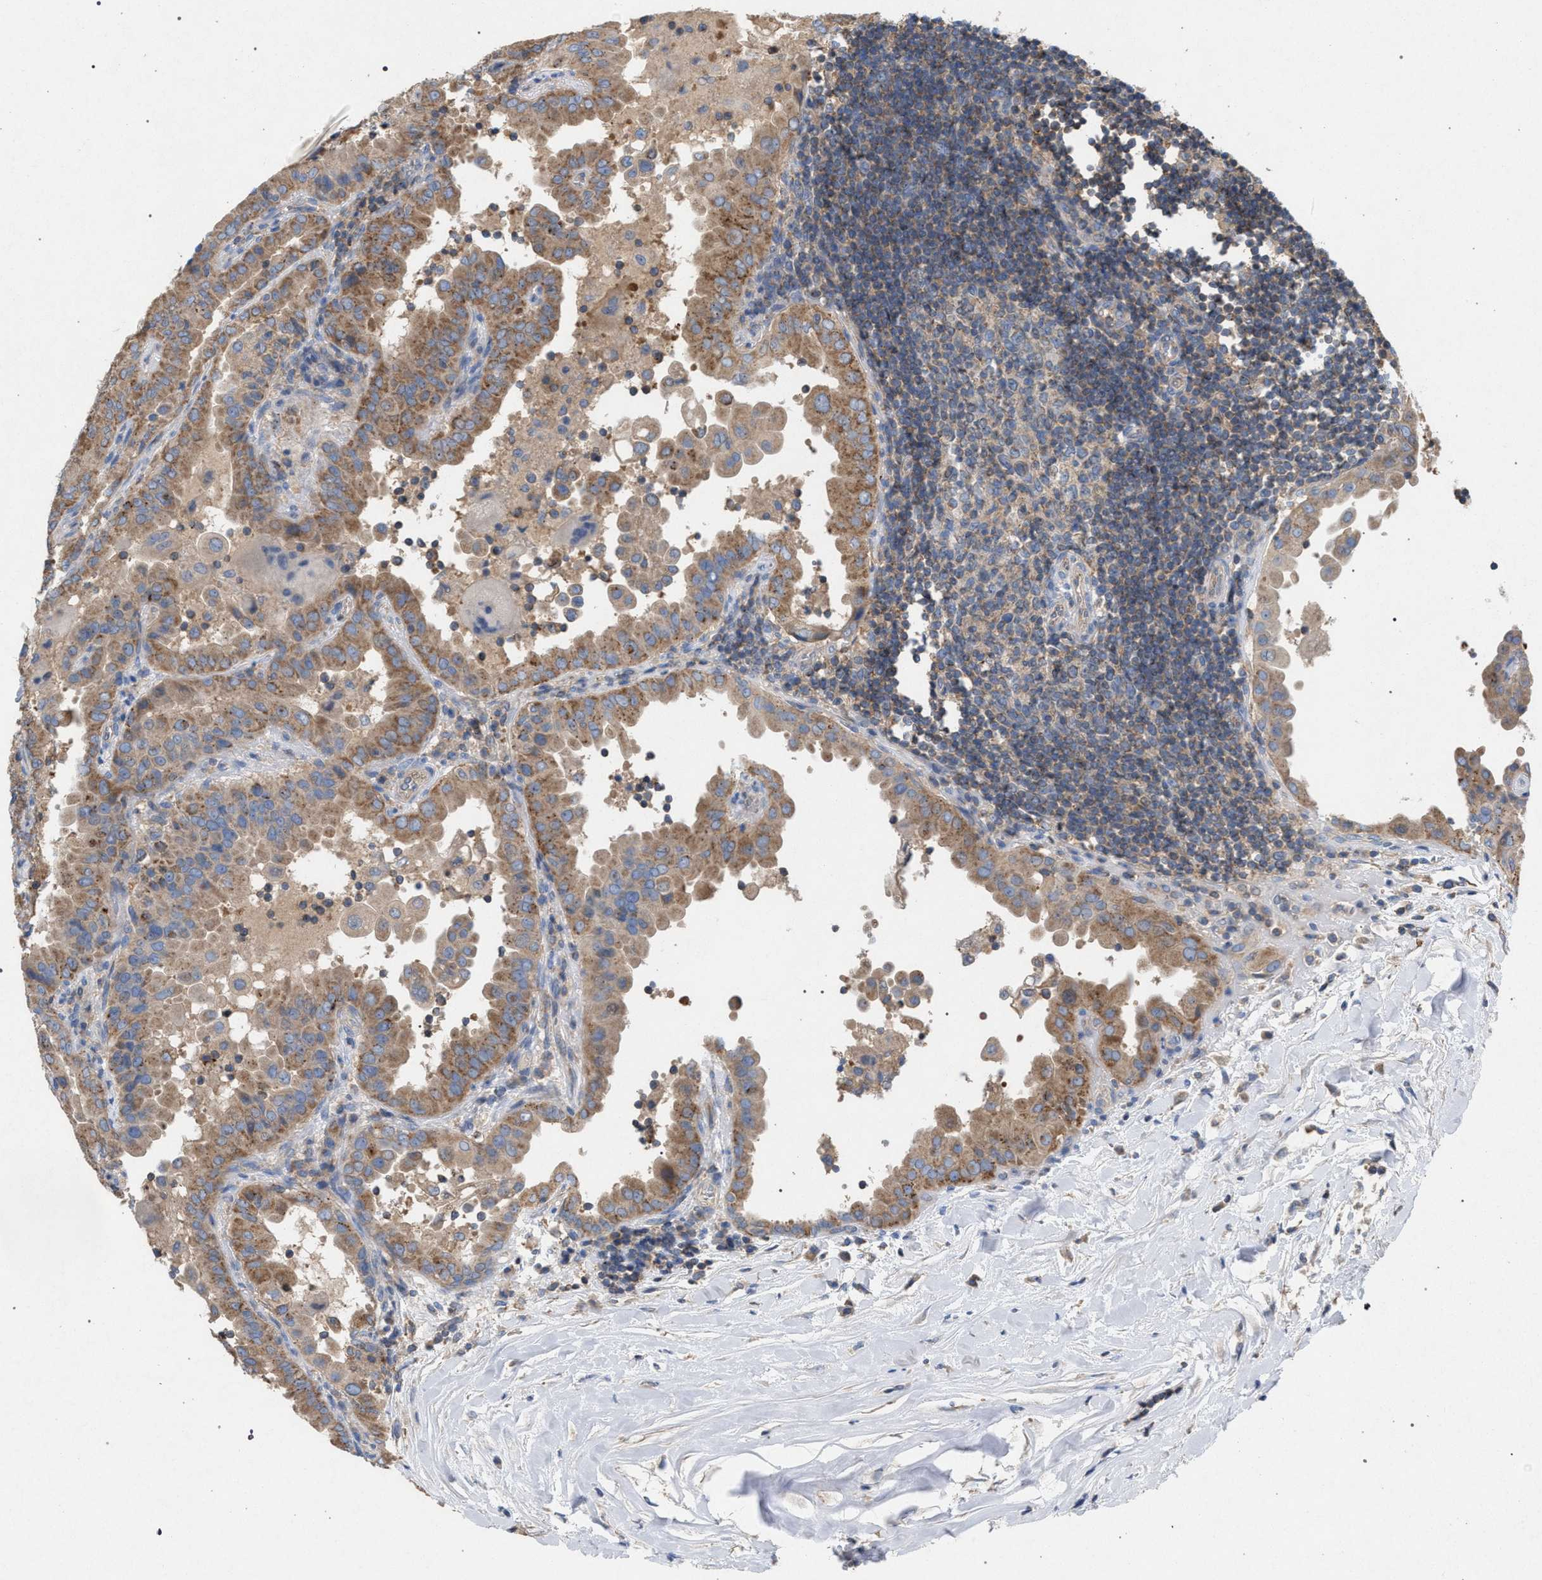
{"staining": {"intensity": "moderate", "quantity": ">75%", "location": "cytoplasmic/membranous"}, "tissue": "thyroid cancer", "cell_type": "Tumor cells", "image_type": "cancer", "snomed": [{"axis": "morphology", "description": "Papillary adenocarcinoma, NOS"}, {"axis": "topography", "description": "Thyroid gland"}], "caption": "IHC of human papillary adenocarcinoma (thyroid) demonstrates medium levels of moderate cytoplasmic/membranous expression in about >75% of tumor cells.", "gene": "VPS13A", "patient": {"sex": "male", "age": 33}}